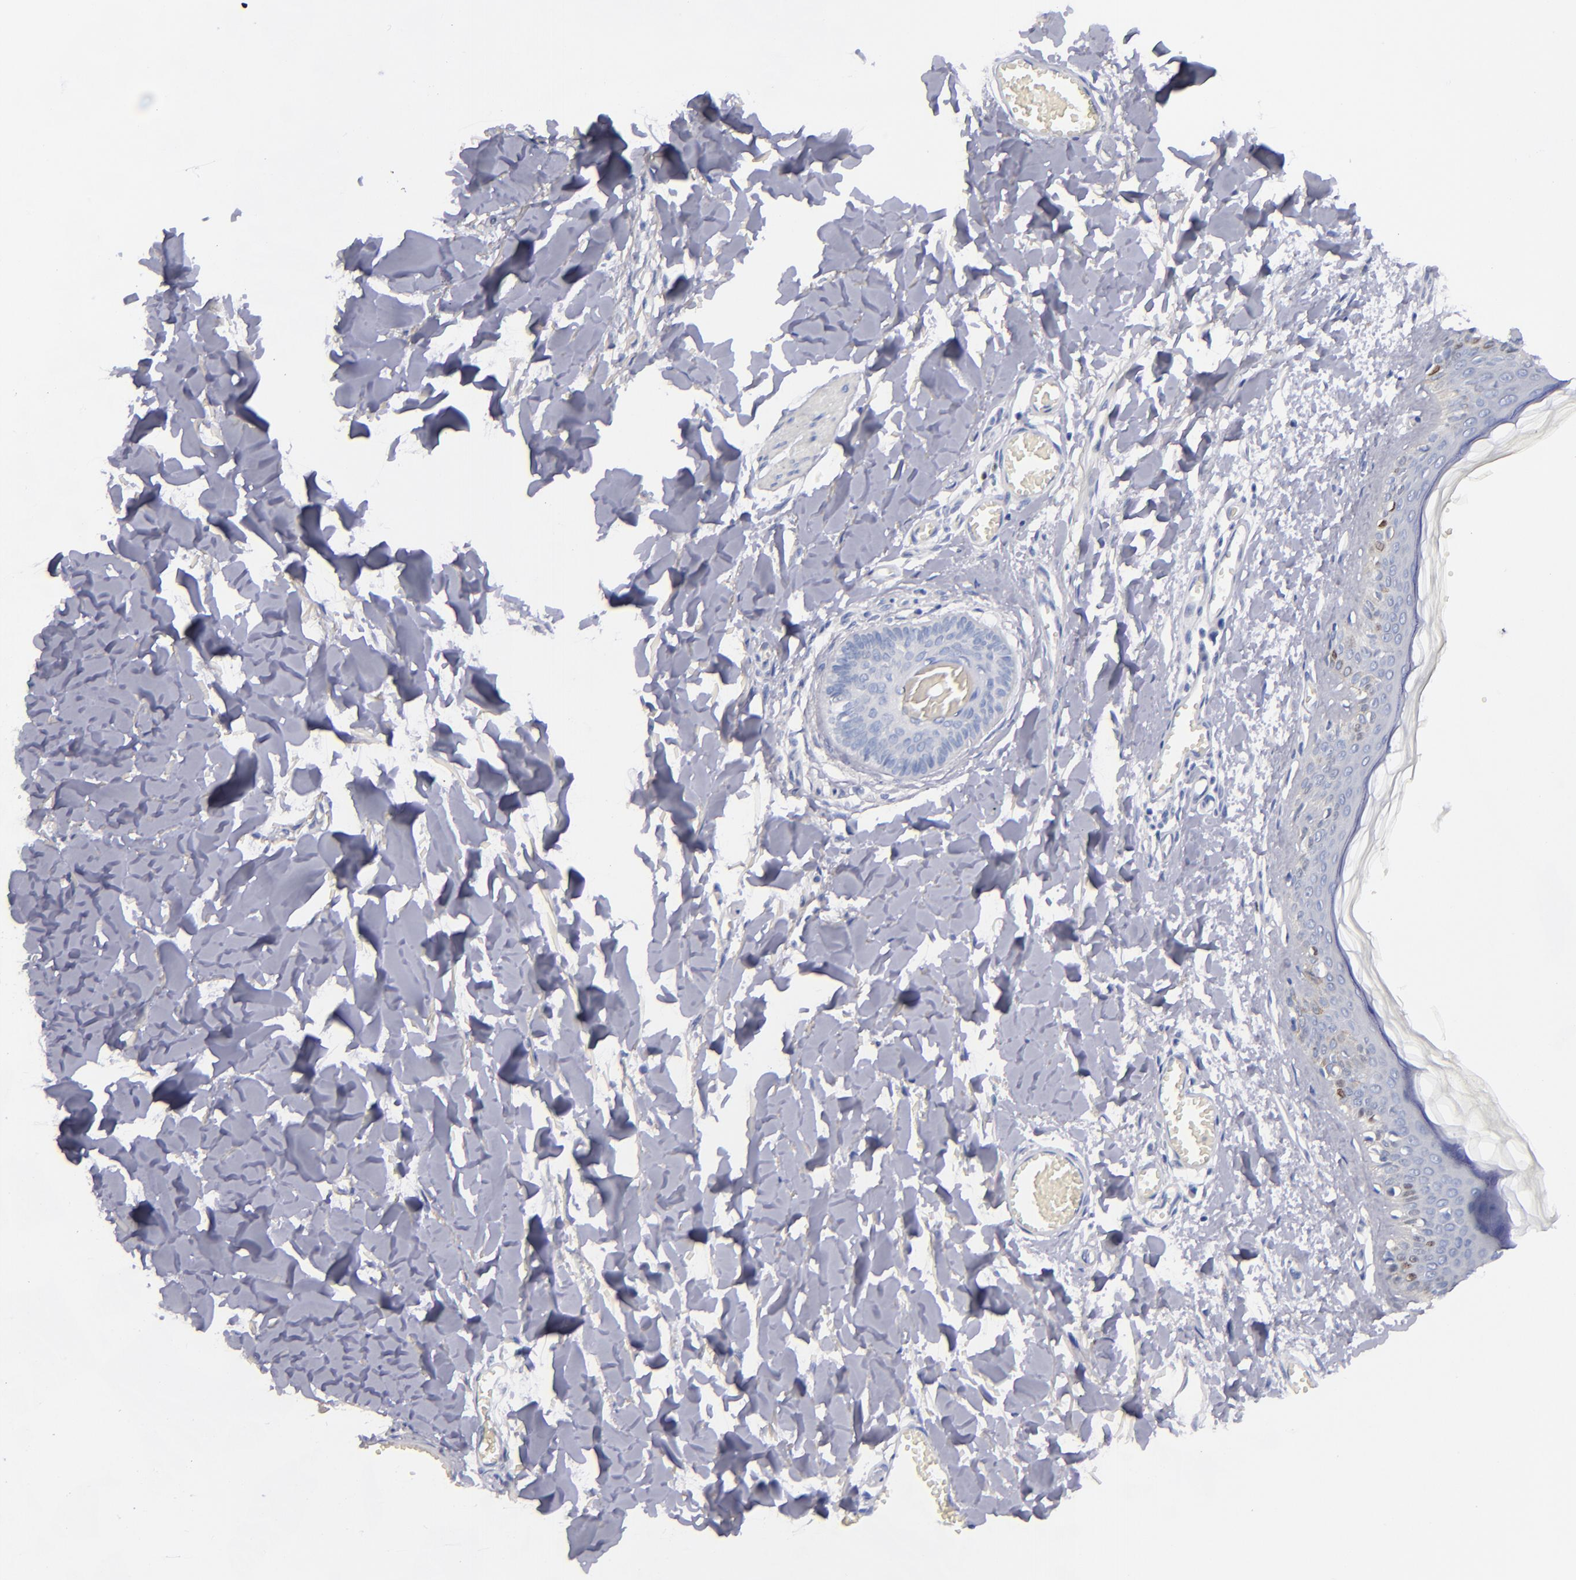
{"staining": {"intensity": "negative", "quantity": "none", "location": "none"}, "tissue": "skin", "cell_type": "Fibroblasts", "image_type": "normal", "snomed": [{"axis": "morphology", "description": "Normal tissue, NOS"}, {"axis": "morphology", "description": "Sarcoma, NOS"}, {"axis": "topography", "description": "Skin"}, {"axis": "topography", "description": "Soft tissue"}], "caption": "Protein analysis of normal skin exhibits no significant staining in fibroblasts.", "gene": "MCM7", "patient": {"sex": "female", "age": 51}}